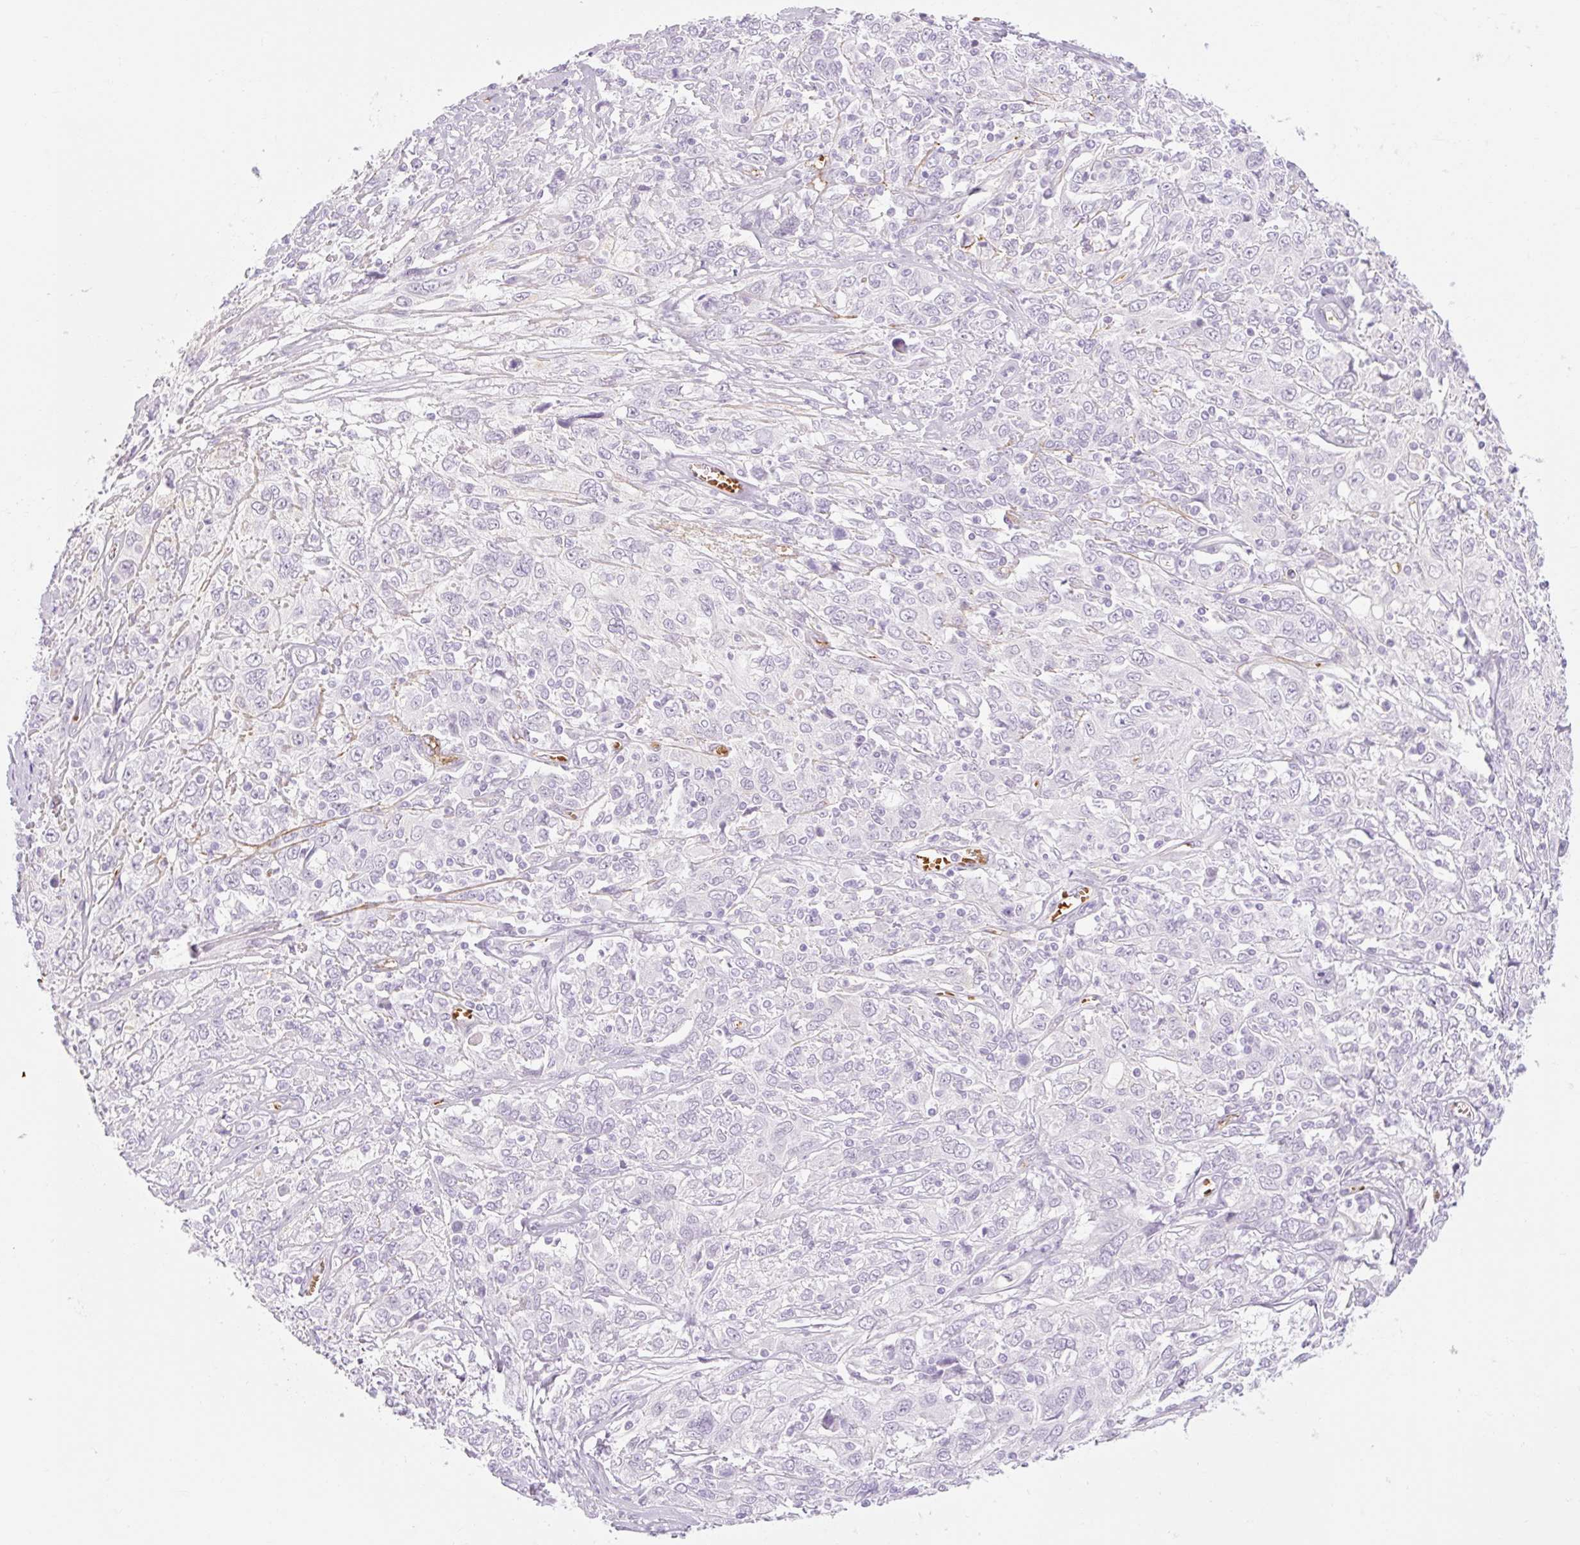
{"staining": {"intensity": "negative", "quantity": "none", "location": "none"}, "tissue": "cervical cancer", "cell_type": "Tumor cells", "image_type": "cancer", "snomed": [{"axis": "morphology", "description": "Squamous cell carcinoma, NOS"}, {"axis": "topography", "description": "Cervix"}], "caption": "DAB immunohistochemical staining of human cervical cancer (squamous cell carcinoma) displays no significant staining in tumor cells. (DAB immunohistochemistry visualized using brightfield microscopy, high magnification).", "gene": "TAF1L", "patient": {"sex": "female", "age": 46}}